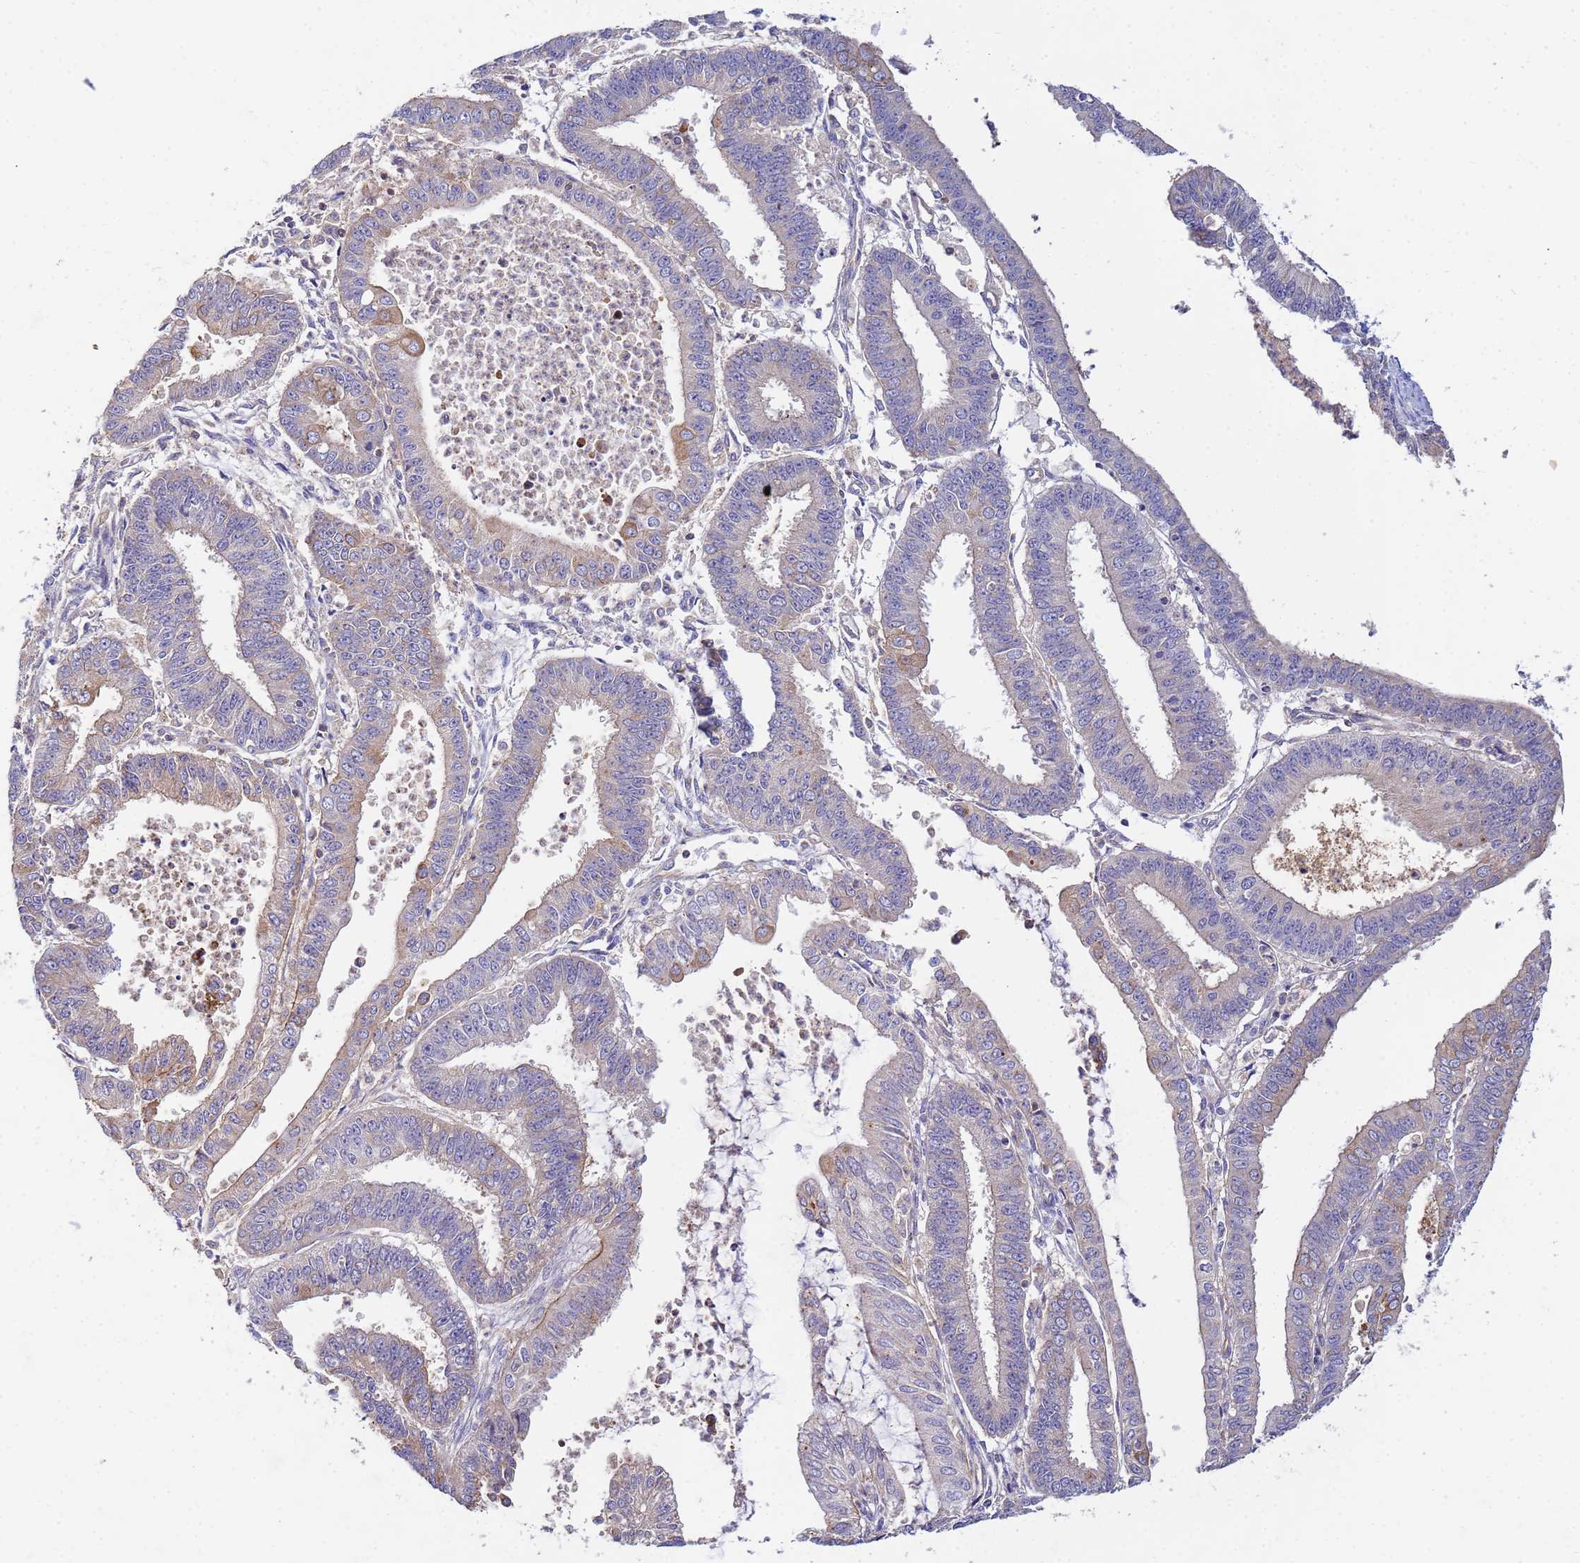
{"staining": {"intensity": "weak", "quantity": "<25%", "location": "cytoplasmic/membranous"}, "tissue": "endometrial cancer", "cell_type": "Tumor cells", "image_type": "cancer", "snomed": [{"axis": "morphology", "description": "Adenocarcinoma, NOS"}, {"axis": "topography", "description": "Endometrium"}], "caption": "This is an IHC photomicrograph of human endometrial cancer. There is no expression in tumor cells.", "gene": "CDC34", "patient": {"sex": "female", "age": 73}}